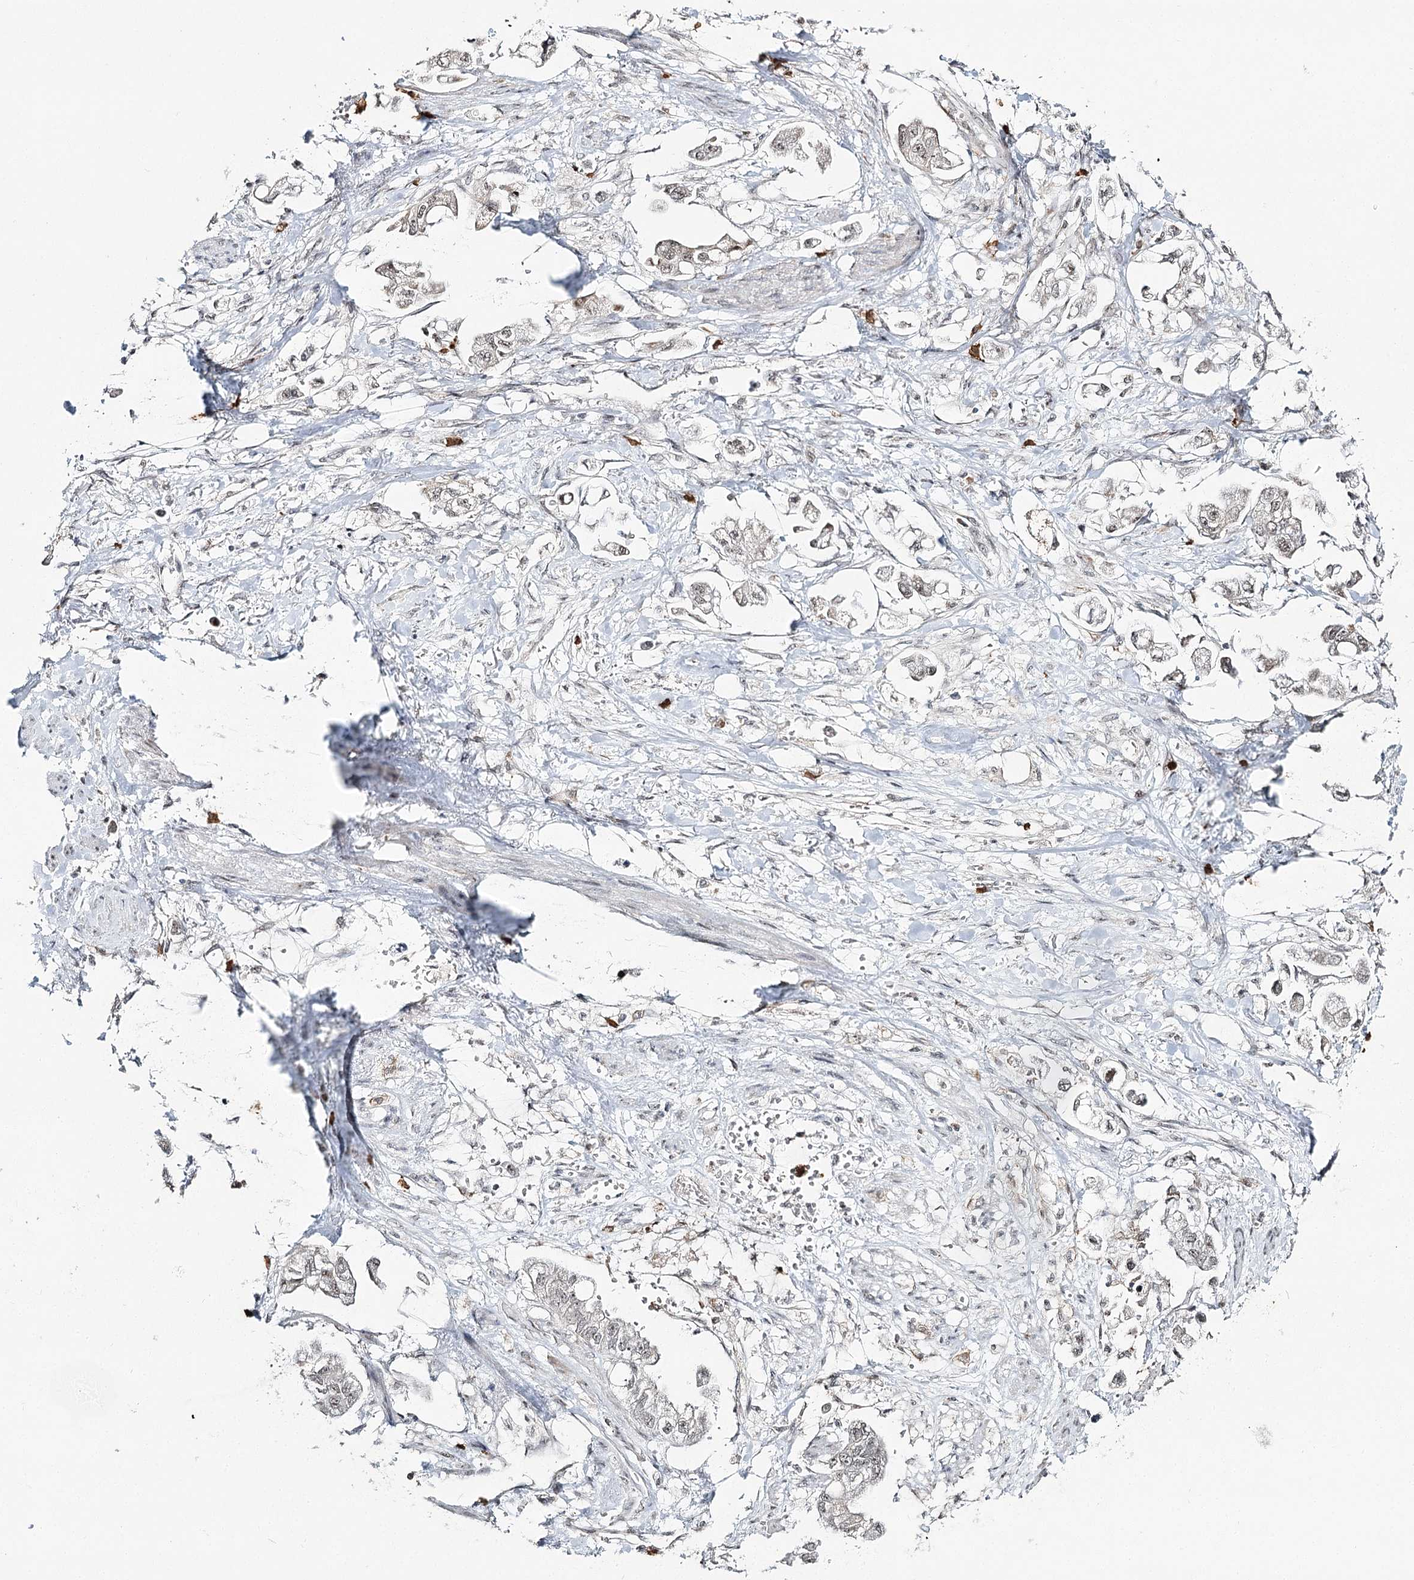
{"staining": {"intensity": "weak", "quantity": "<25%", "location": "nuclear"}, "tissue": "stomach cancer", "cell_type": "Tumor cells", "image_type": "cancer", "snomed": [{"axis": "morphology", "description": "Adenocarcinoma, NOS"}, {"axis": "topography", "description": "Stomach"}], "caption": "This is an immunohistochemistry (IHC) image of human stomach adenocarcinoma. There is no expression in tumor cells.", "gene": "ATAD1", "patient": {"sex": "male", "age": 62}}